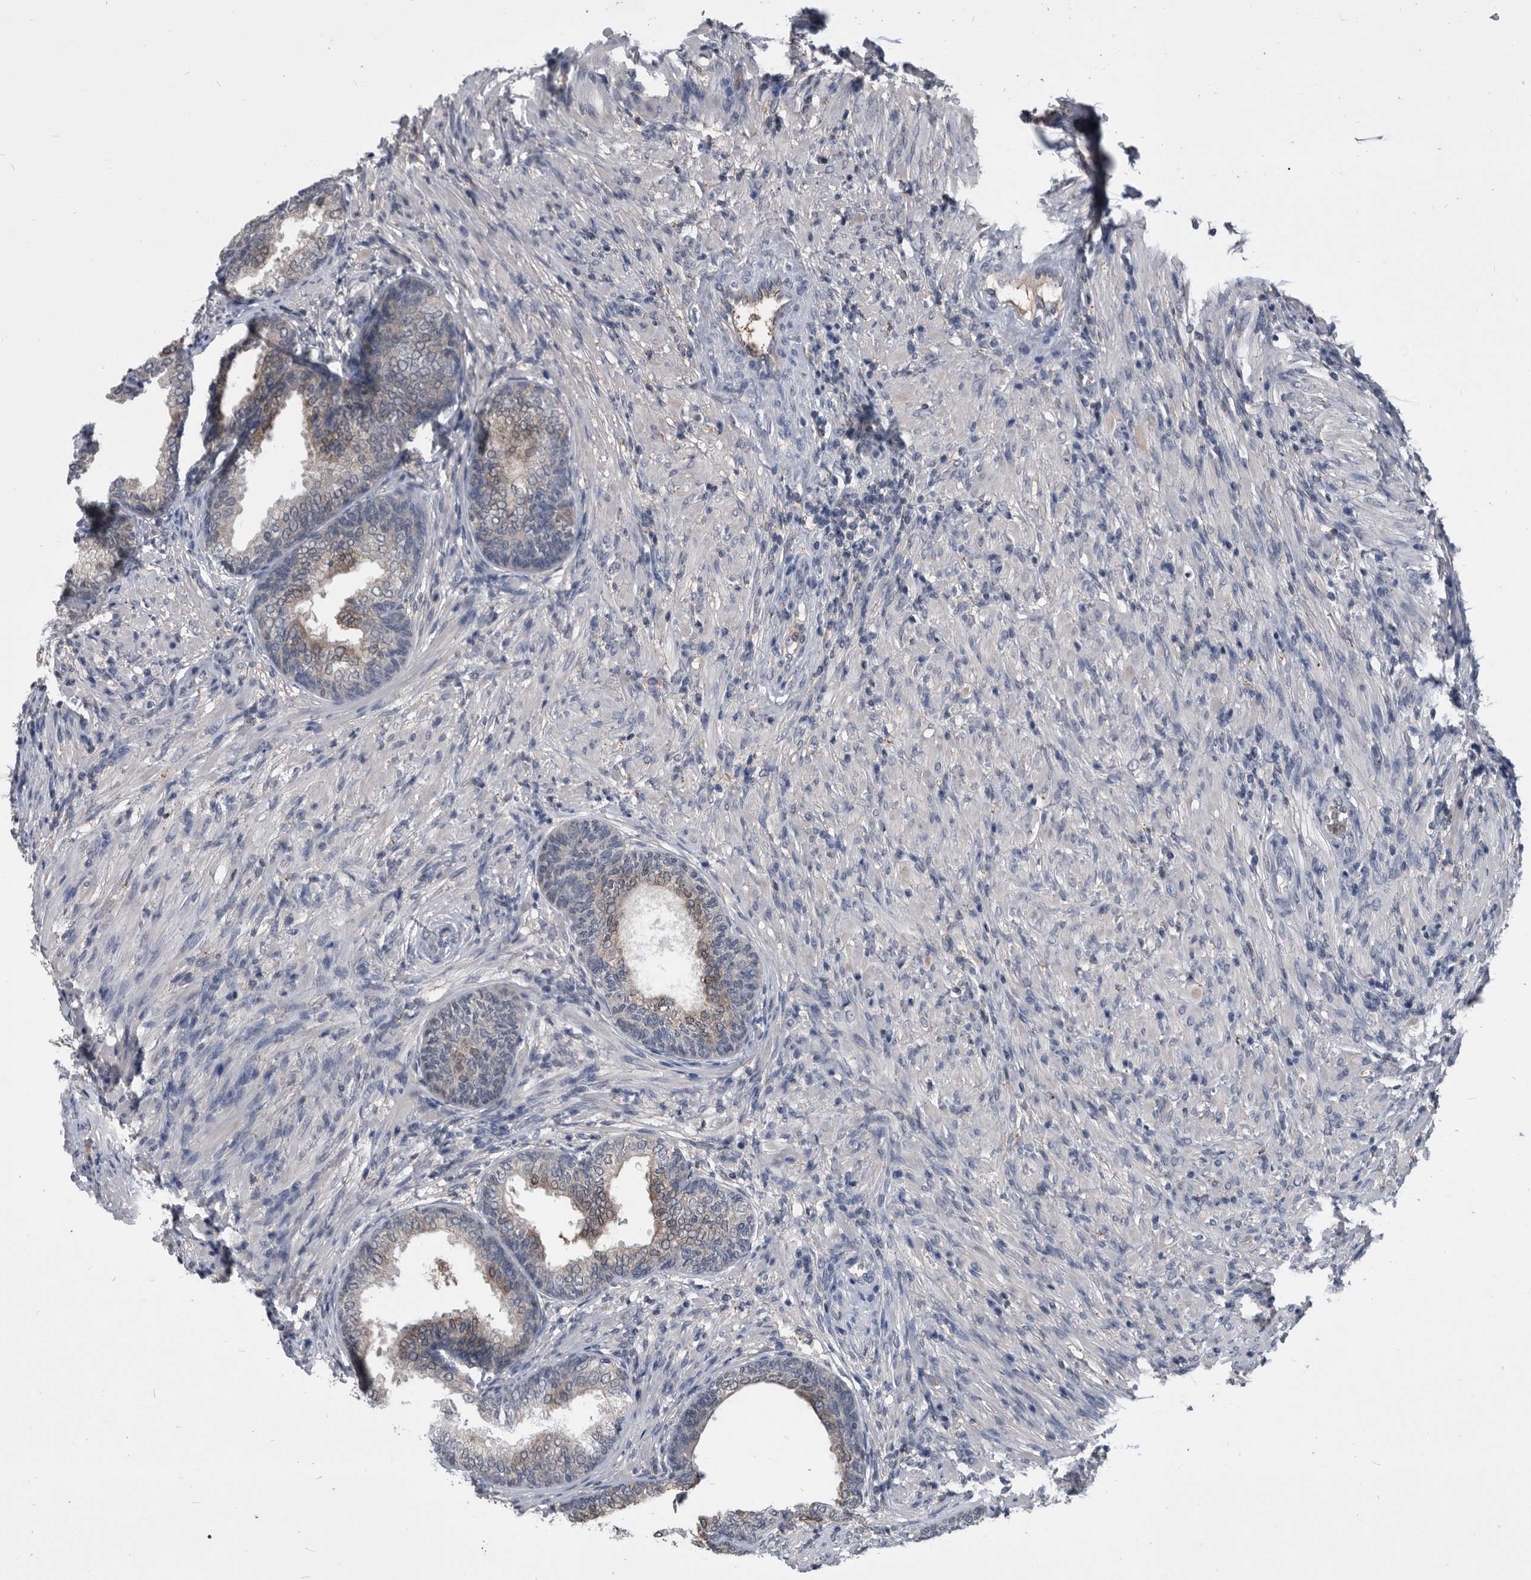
{"staining": {"intensity": "weak", "quantity": "<25%", "location": "cytoplasmic/membranous,nuclear"}, "tissue": "prostate", "cell_type": "Glandular cells", "image_type": "normal", "snomed": [{"axis": "morphology", "description": "Normal tissue, NOS"}, {"axis": "topography", "description": "Prostate"}], "caption": "Micrograph shows no protein expression in glandular cells of unremarkable prostate. (DAB (3,3'-diaminobenzidine) immunohistochemistry visualized using brightfield microscopy, high magnification).", "gene": "PDXK", "patient": {"sex": "male", "age": 76}}